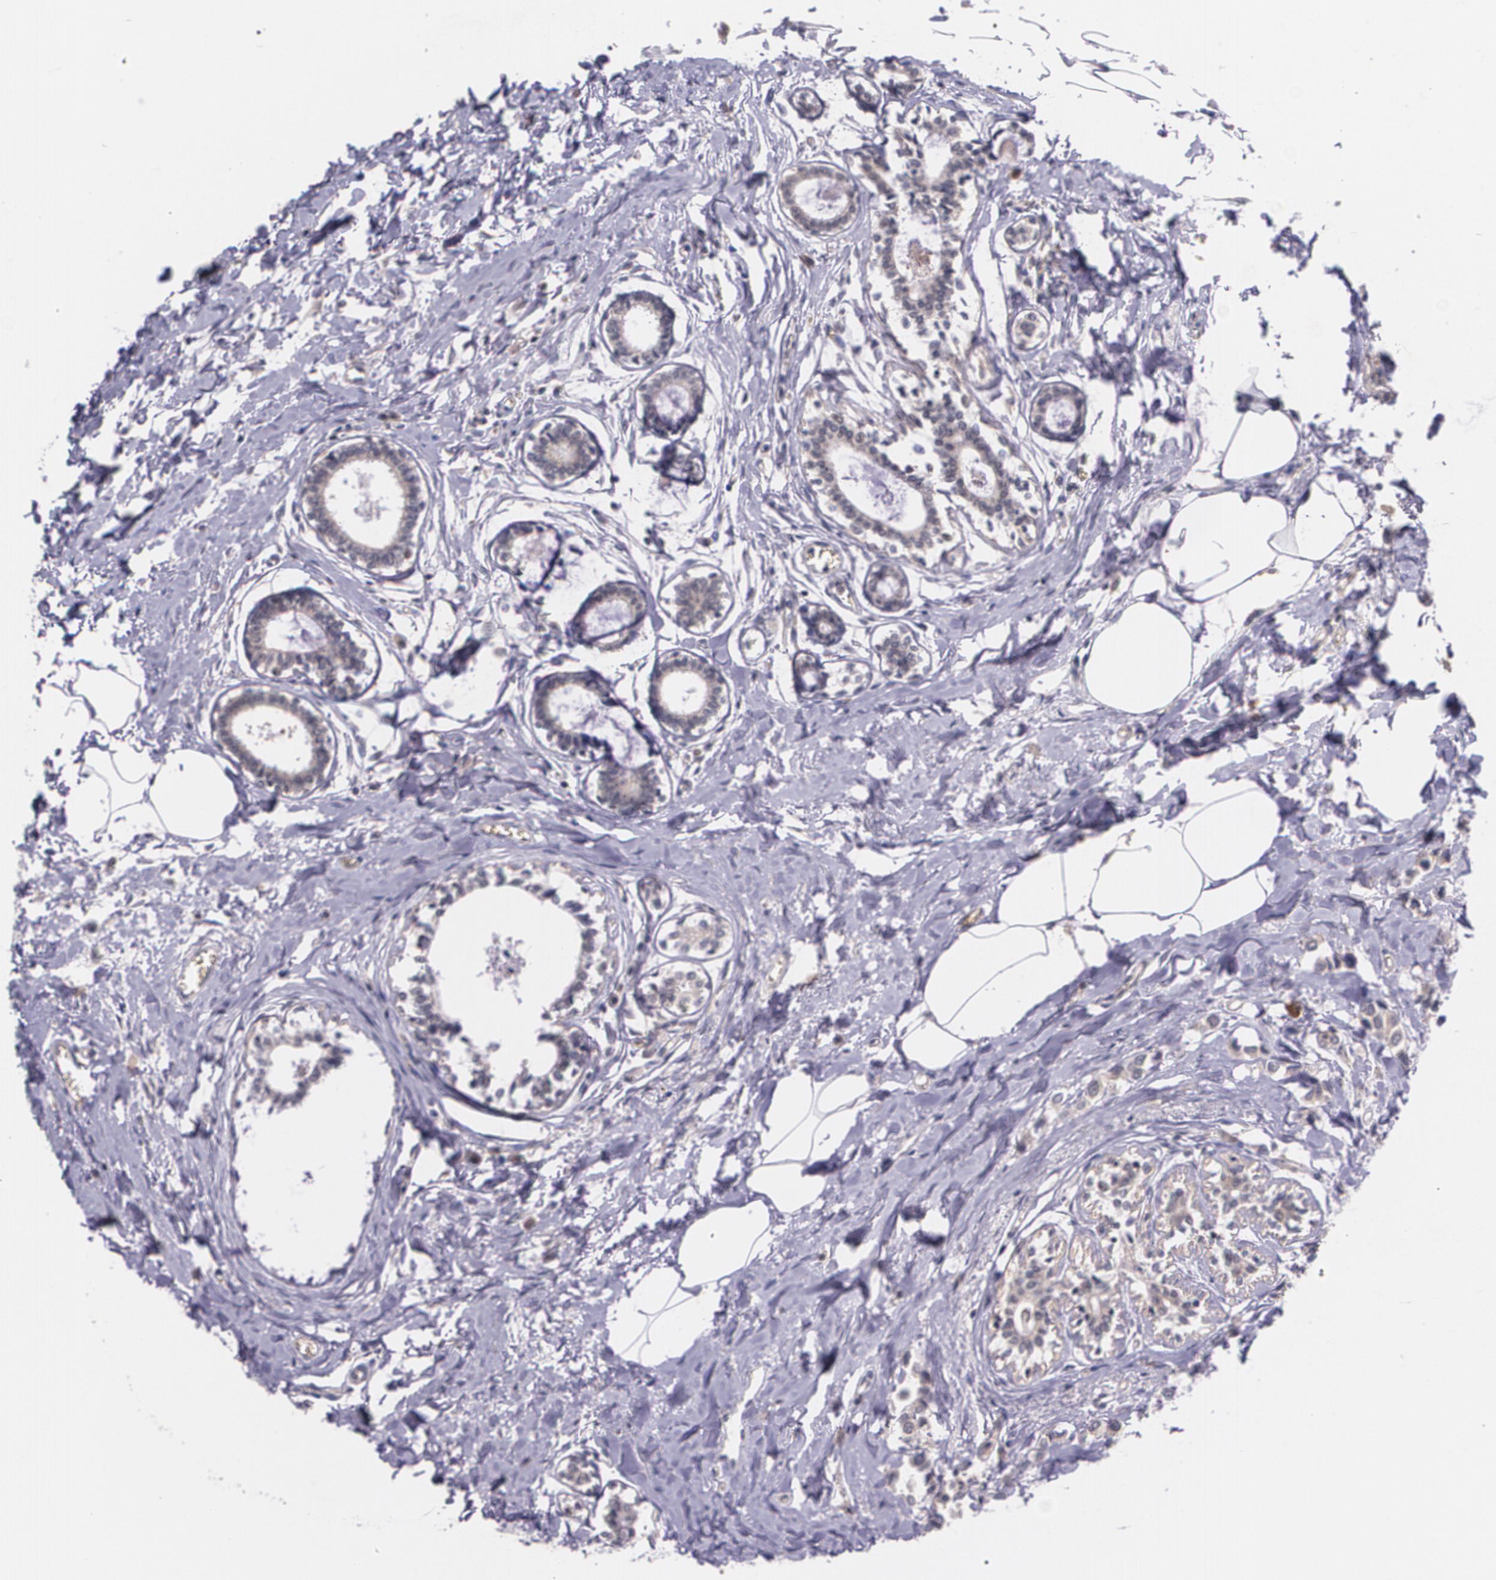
{"staining": {"intensity": "weak", "quantity": ">75%", "location": "cytoplasmic/membranous"}, "tissue": "breast cancer", "cell_type": "Tumor cells", "image_type": "cancer", "snomed": [{"axis": "morphology", "description": "Lobular carcinoma"}, {"axis": "topography", "description": "Breast"}], "caption": "A brown stain shows weak cytoplasmic/membranous positivity of a protein in human breast lobular carcinoma tumor cells. The staining was performed using DAB, with brown indicating positive protein expression. Nuclei are stained blue with hematoxylin.", "gene": "TM4SF1", "patient": {"sex": "female", "age": 51}}